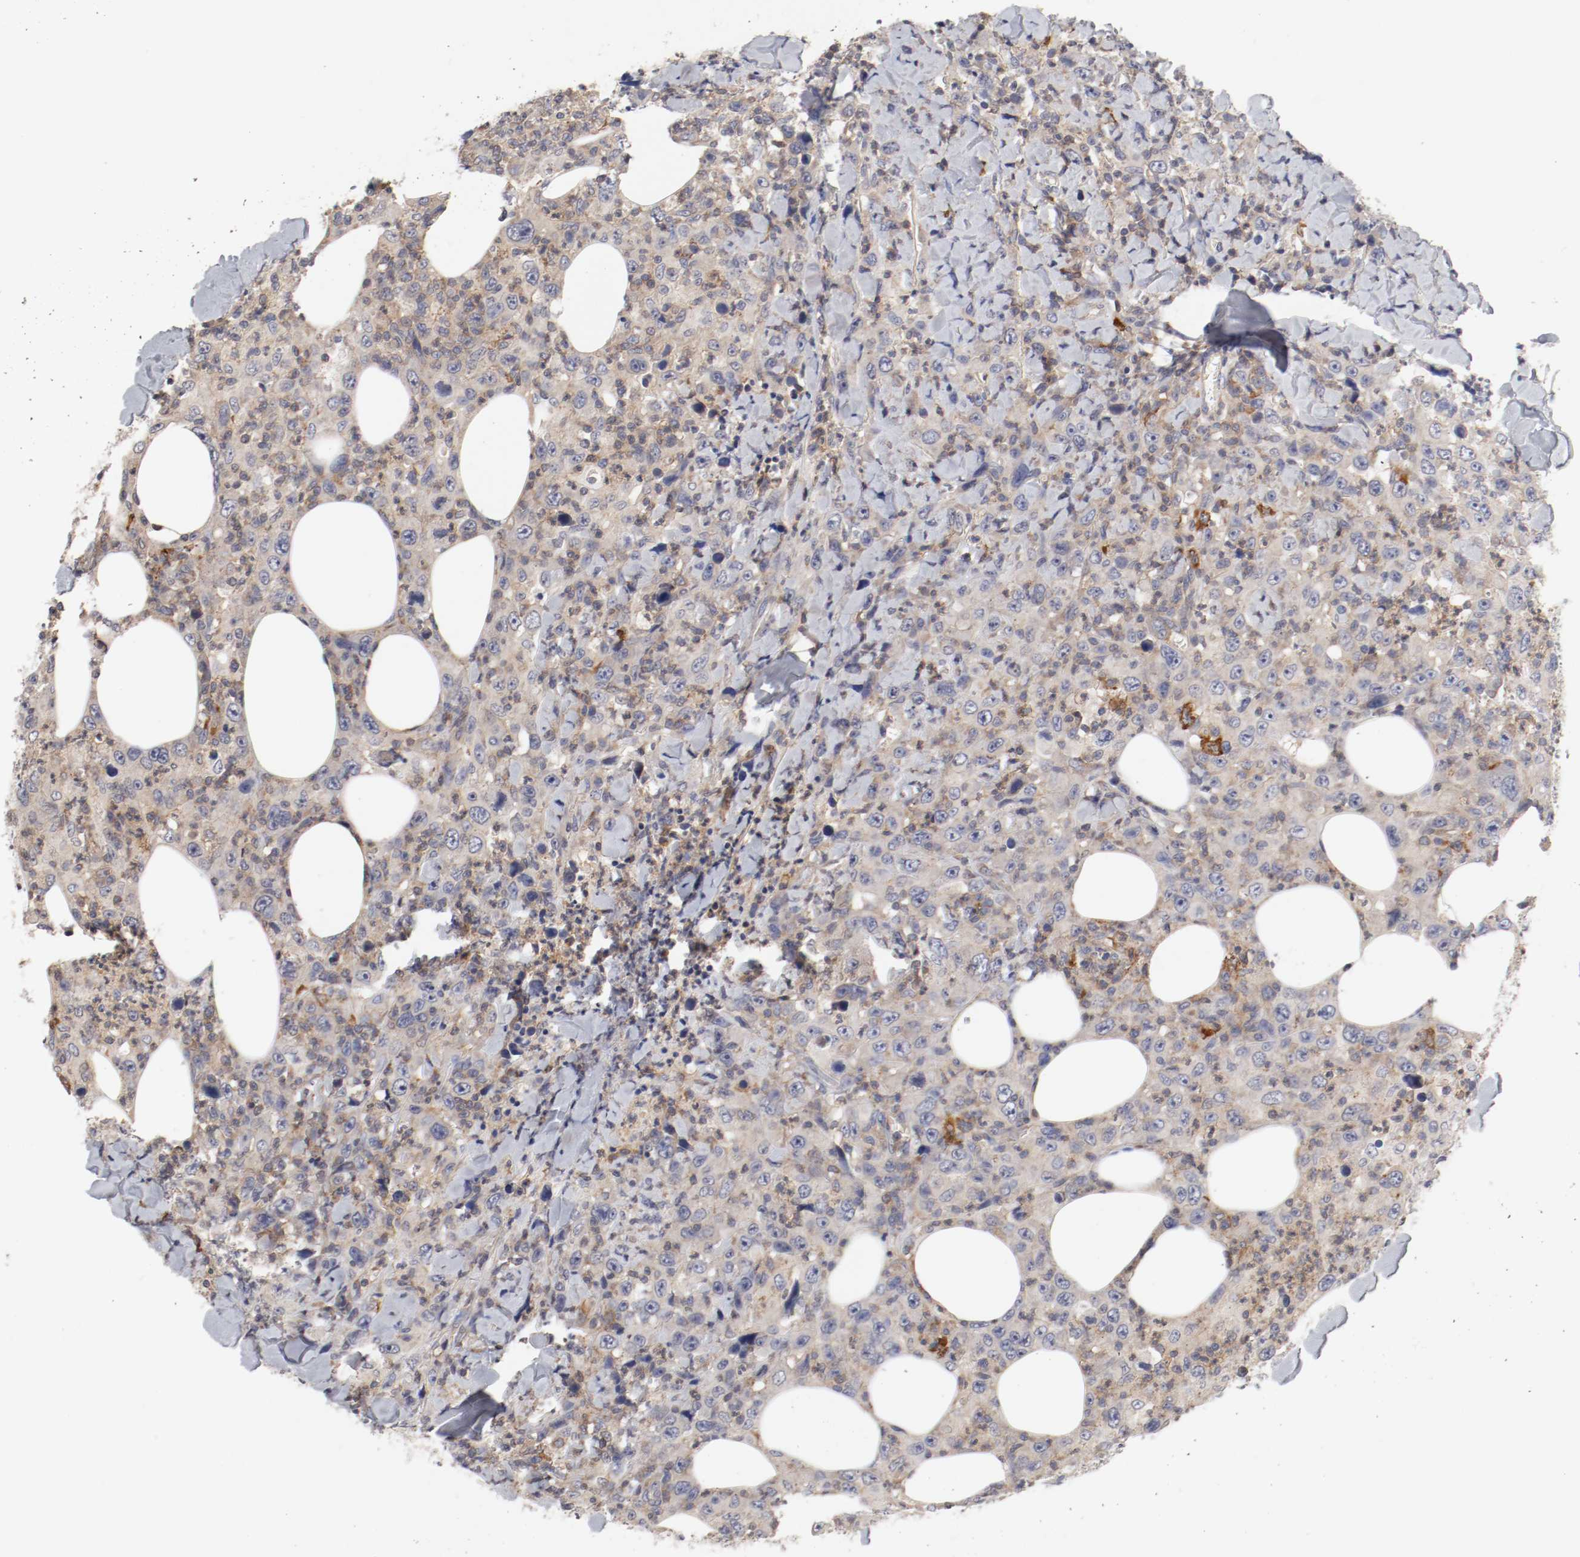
{"staining": {"intensity": "weak", "quantity": ">75%", "location": "cytoplasmic/membranous"}, "tissue": "thyroid cancer", "cell_type": "Tumor cells", "image_type": "cancer", "snomed": [{"axis": "morphology", "description": "Carcinoma, NOS"}, {"axis": "topography", "description": "Thyroid gland"}], "caption": "A micrograph of carcinoma (thyroid) stained for a protein demonstrates weak cytoplasmic/membranous brown staining in tumor cells.", "gene": "CBL", "patient": {"sex": "female", "age": 77}}